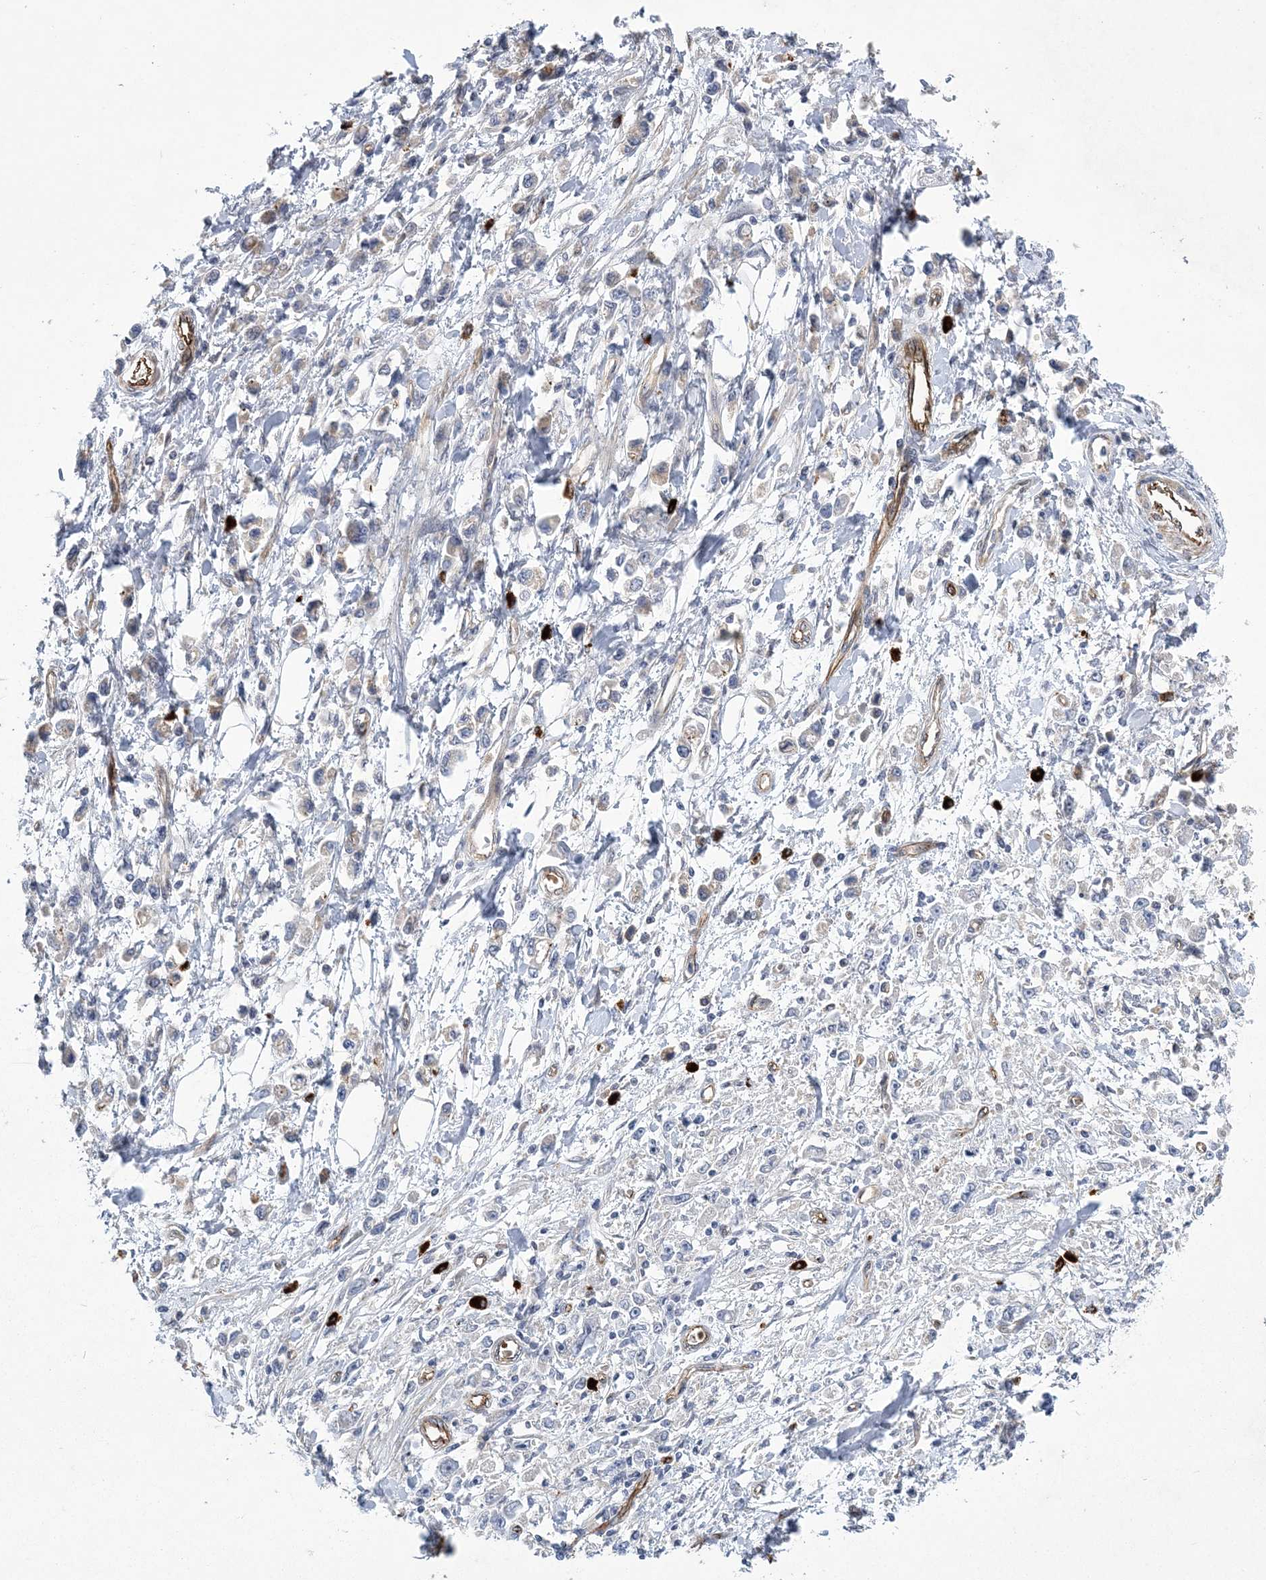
{"staining": {"intensity": "negative", "quantity": "none", "location": "none"}, "tissue": "stomach cancer", "cell_type": "Tumor cells", "image_type": "cancer", "snomed": [{"axis": "morphology", "description": "Adenocarcinoma, NOS"}, {"axis": "topography", "description": "Stomach"}], "caption": "Protein analysis of adenocarcinoma (stomach) exhibits no significant positivity in tumor cells.", "gene": "CALN1", "patient": {"sex": "female", "age": 59}}